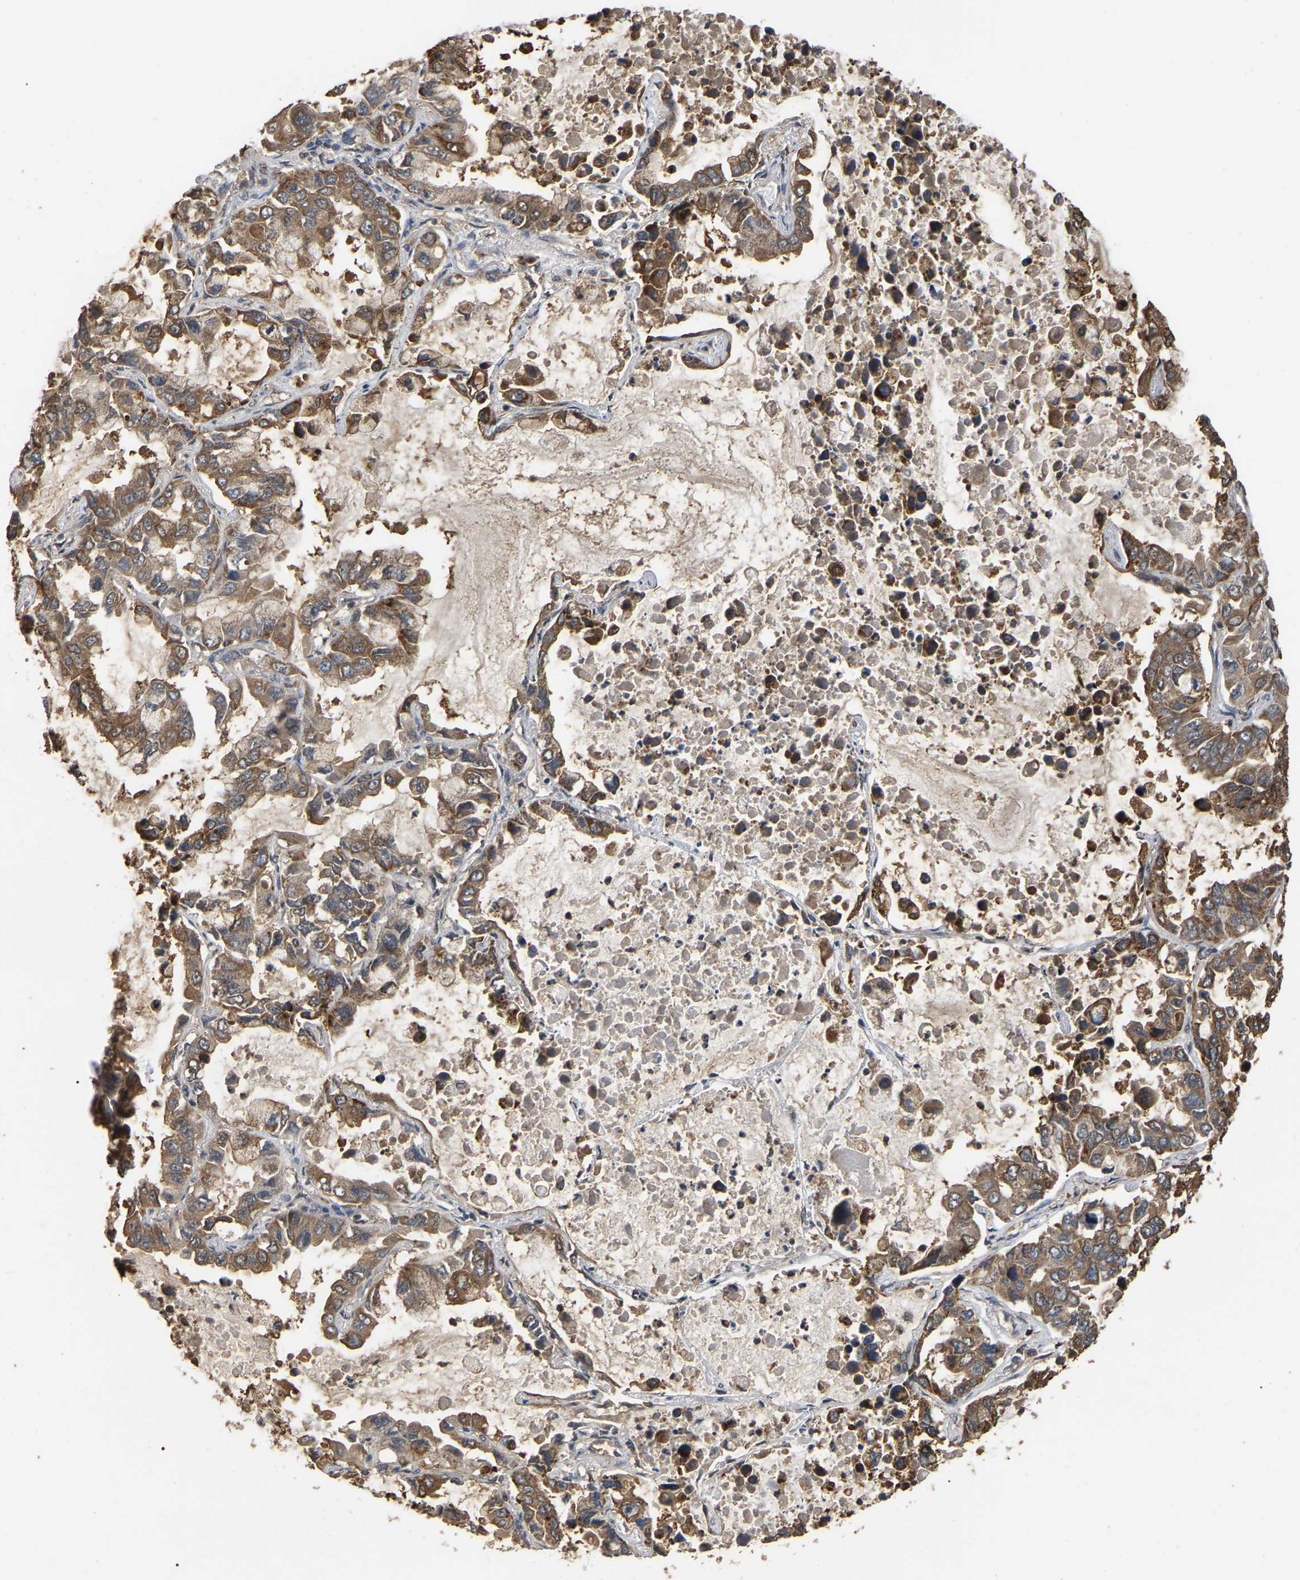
{"staining": {"intensity": "moderate", "quantity": ">75%", "location": "cytoplasmic/membranous"}, "tissue": "lung cancer", "cell_type": "Tumor cells", "image_type": "cancer", "snomed": [{"axis": "morphology", "description": "Adenocarcinoma, NOS"}, {"axis": "topography", "description": "Lung"}], "caption": "A photomicrograph of human lung adenocarcinoma stained for a protein exhibits moderate cytoplasmic/membranous brown staining in tumor cells.", "gene": "FAM219A", "patient": {"sex": "male", "age": 64}}